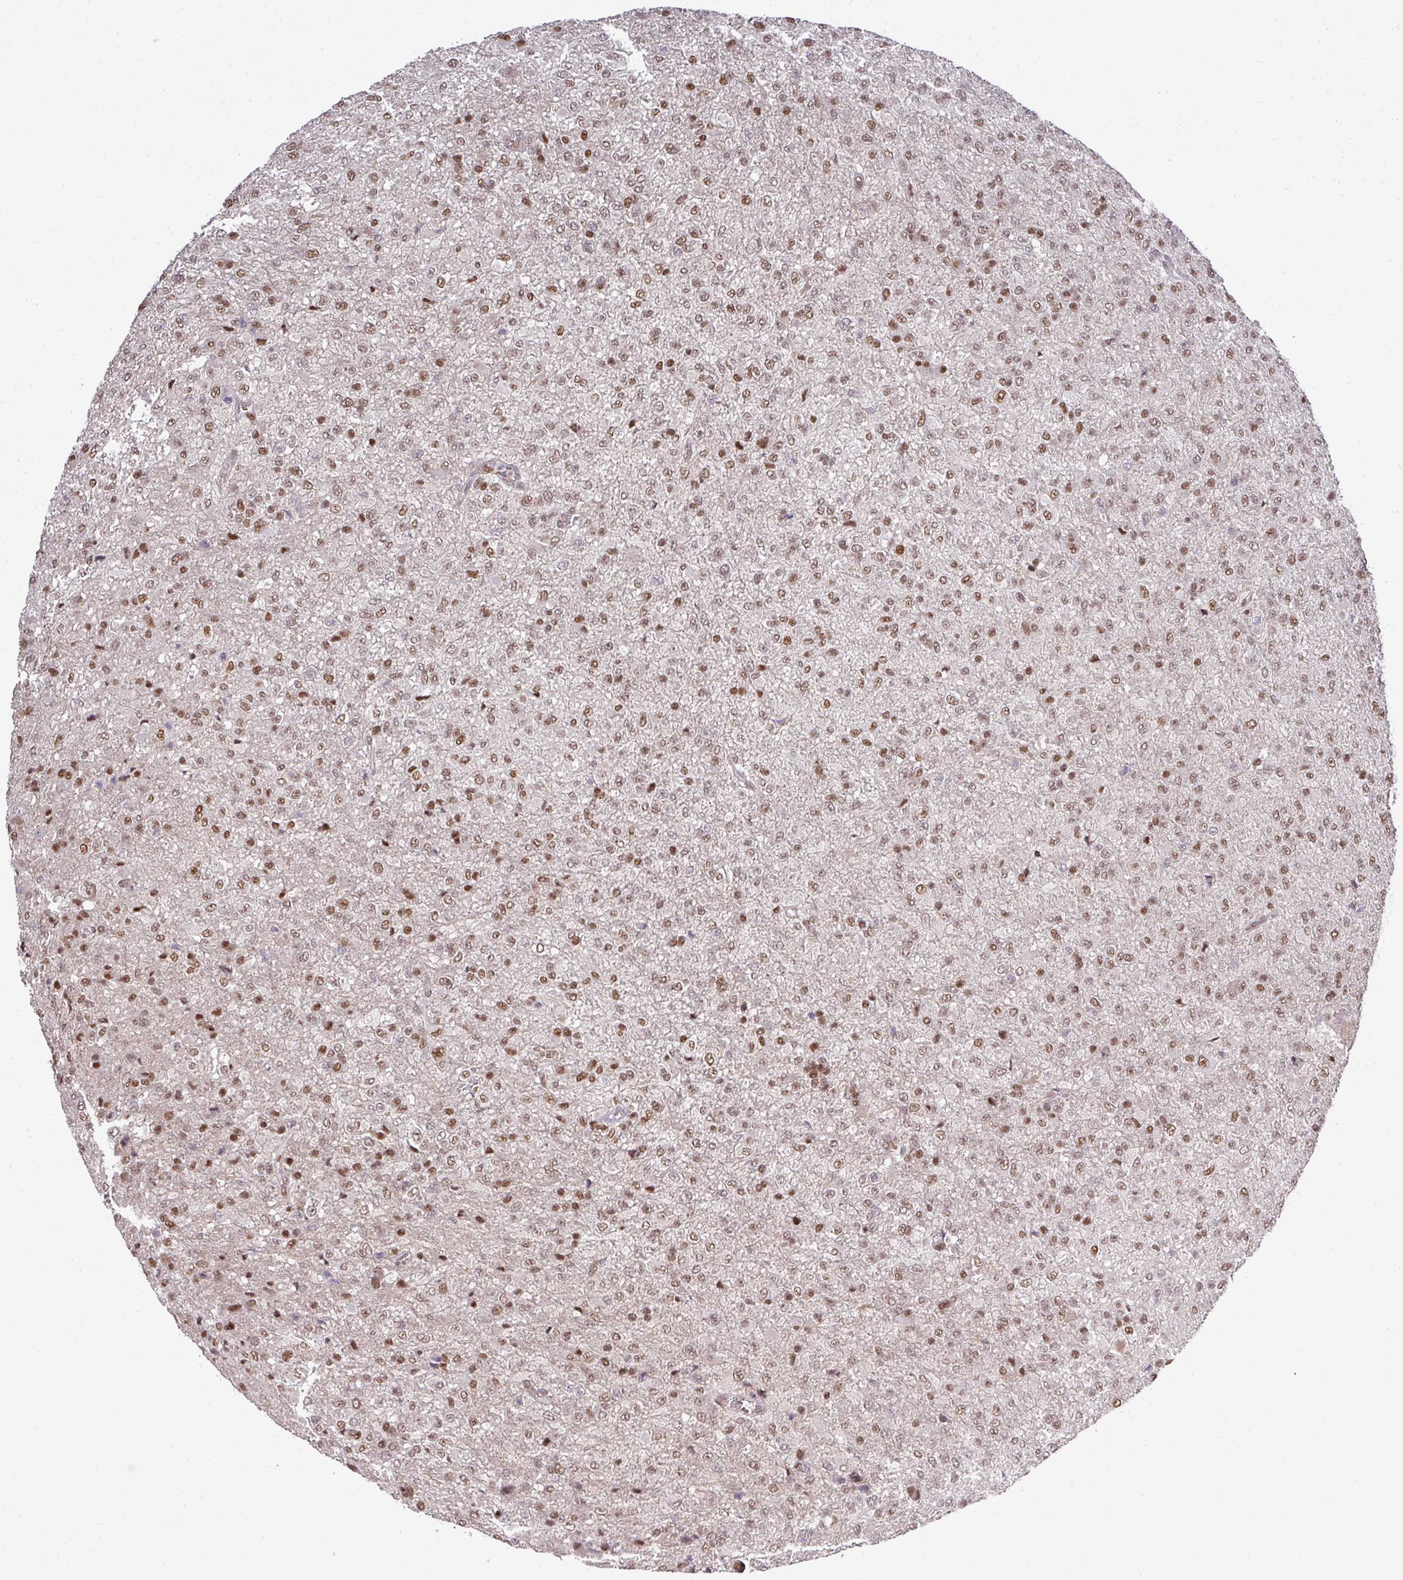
{"staining": {"intensity": "moderate", "quantity": ">75%", "location": "nuclear"}, "tissue": "glioma", "cell_type": "Tumor cells", "image_type": "cancer", "snomed": [{"axis": "morphology", "description": "Glioma, malignant, High grade"}, {"axis": "topography", "description": "Brain"}], "caption": "There is medium levels of moderate nuclear positivity in tumor cells of high-grade glioma (malignant), as demonstrated by immunohistochemical staining (brown color).", "gene": "CIC", "patient": {"sex": "female", "age": 74}}